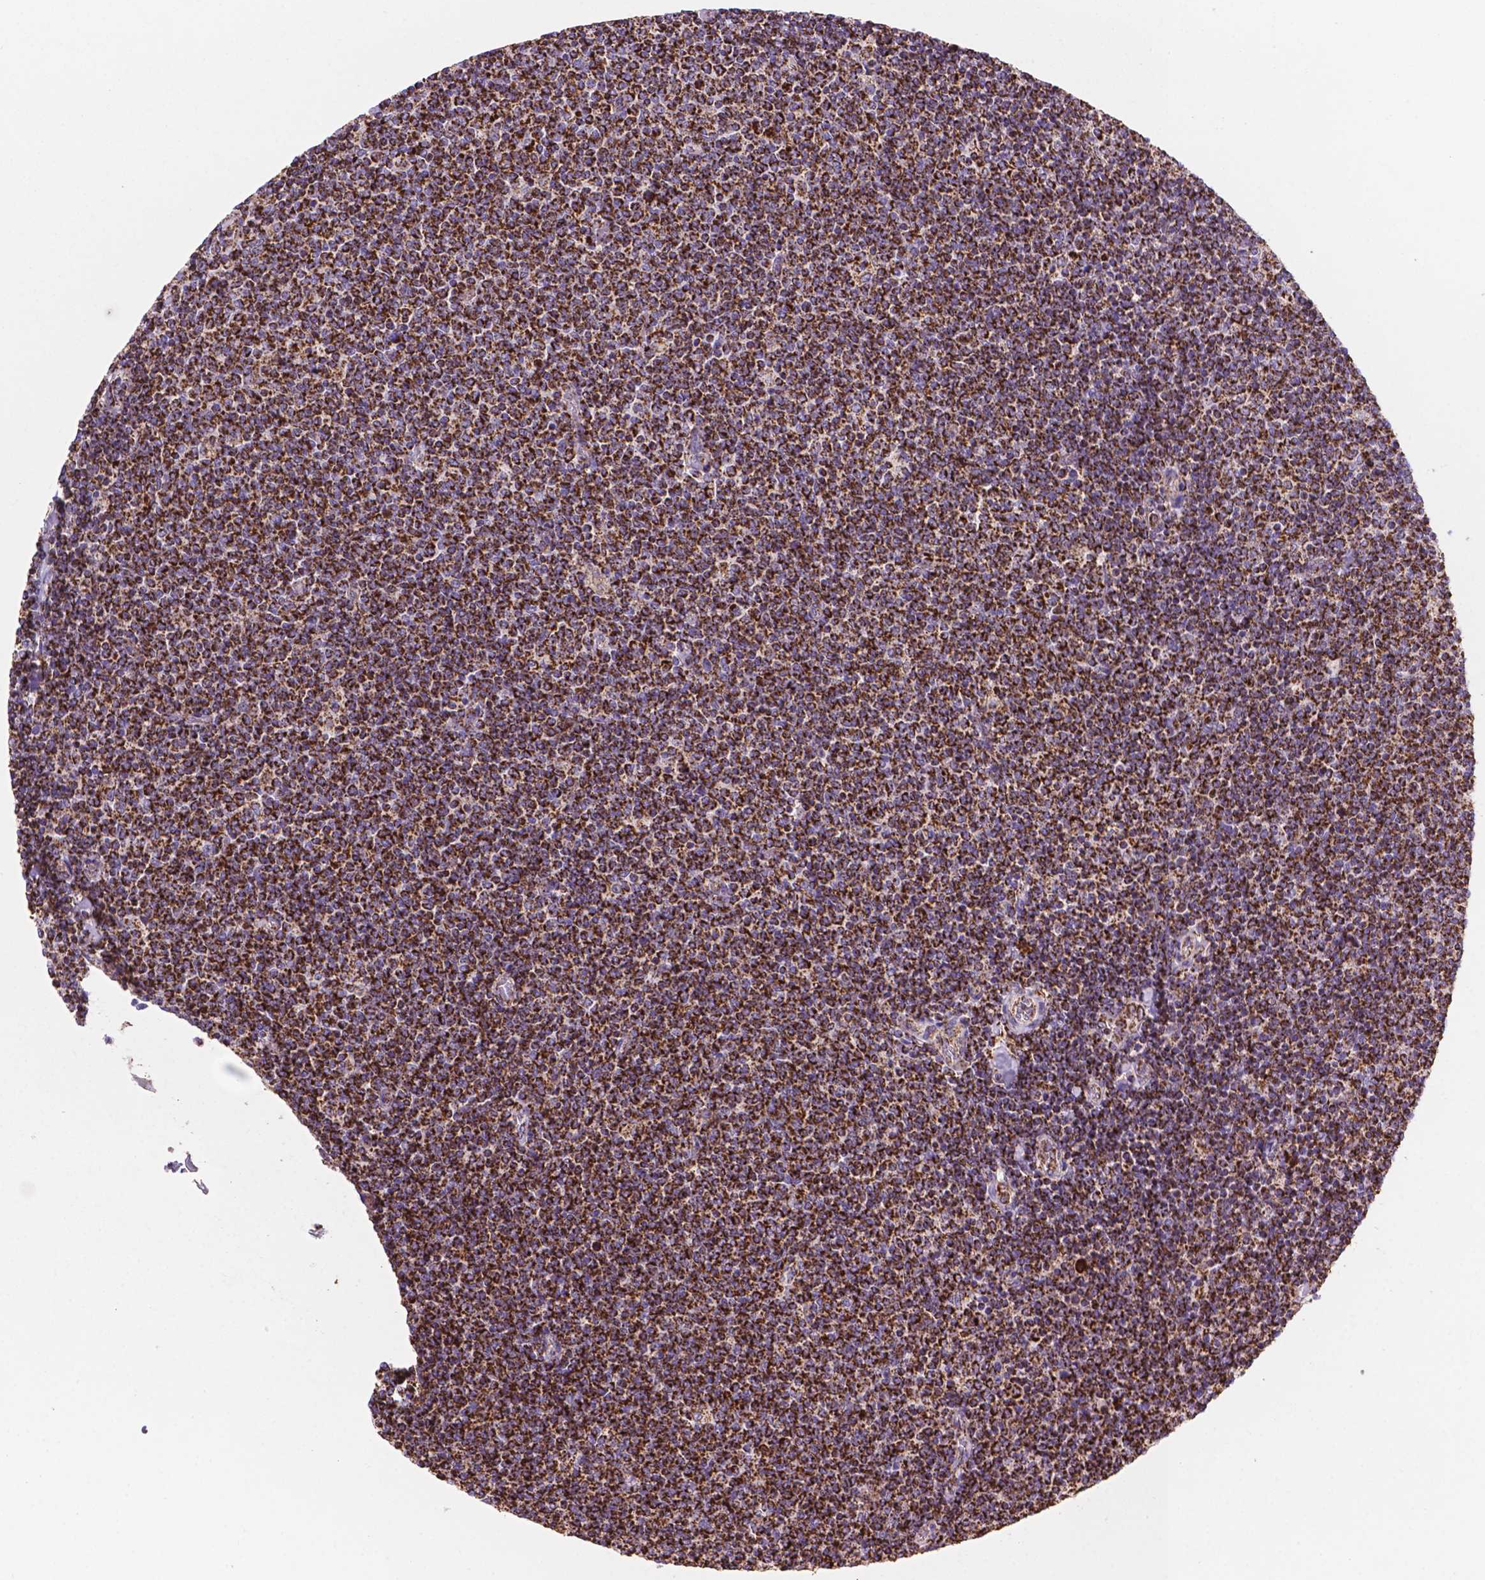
{"staining": {"intensity": "strong", "quantity": ">75%", "location": "cytoplasmic/membranous"}, "tissue": "lymphoma", "cell_type": "Tumor cells", "image_type": "cancer", "snomed": [{"axis": "morphology", "description": "Malignant lymphoma, non-Hodgkin's type, Low grade"}, {"axis": "topography", "description": "Lymph node"}], "caption": "IHC photomicrograph of neoplastic tissue: lymphoma stained using immunohistochemistry exhibits high levels of strong protein expression localized specifically in the cytoplasmic/membranous of tumor cells, appearing as a cytoplasmic/membranous brown color.", "gene": "HSPD1", "patient": {"sex": "male", "age": 52}}